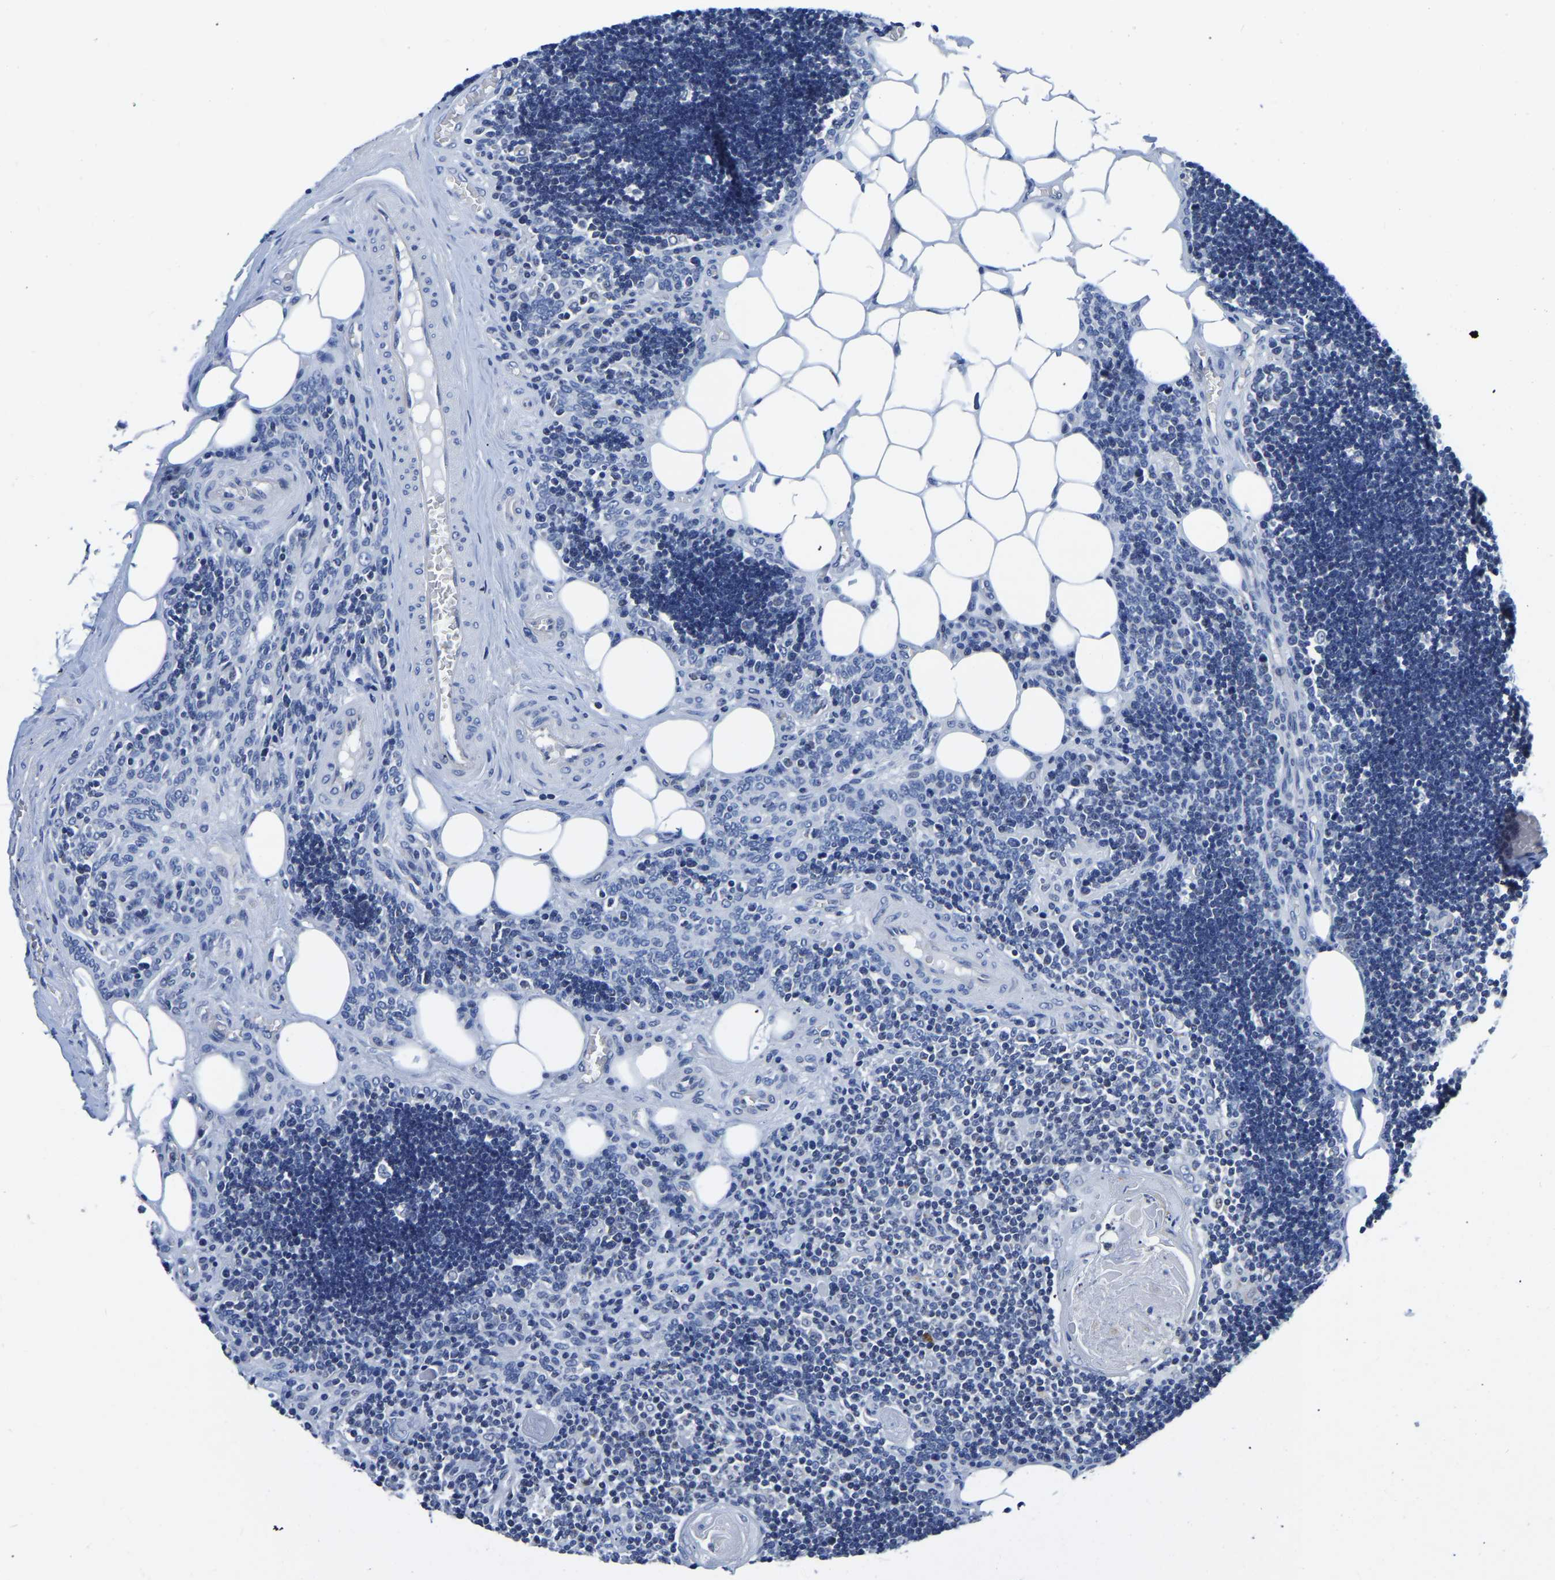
{"staining": {"intensity": "negative", "quantity": "none", "location": "none"}, "tissue": "lymph node", "cell_type": "Germinal center cells", "image_type": "normal", "snomed": [{"axis": "morphology", "description": "Normal tissue, NOS"}, {"axis": "topography", "description": "Lymph node"}], "caption": "Immunohistochemistry of unremarkable human lymph node demonstrates no positivity in germinal center cells.", "gene": "FGD5", "patient": {"sex": "male", "age": 33}}